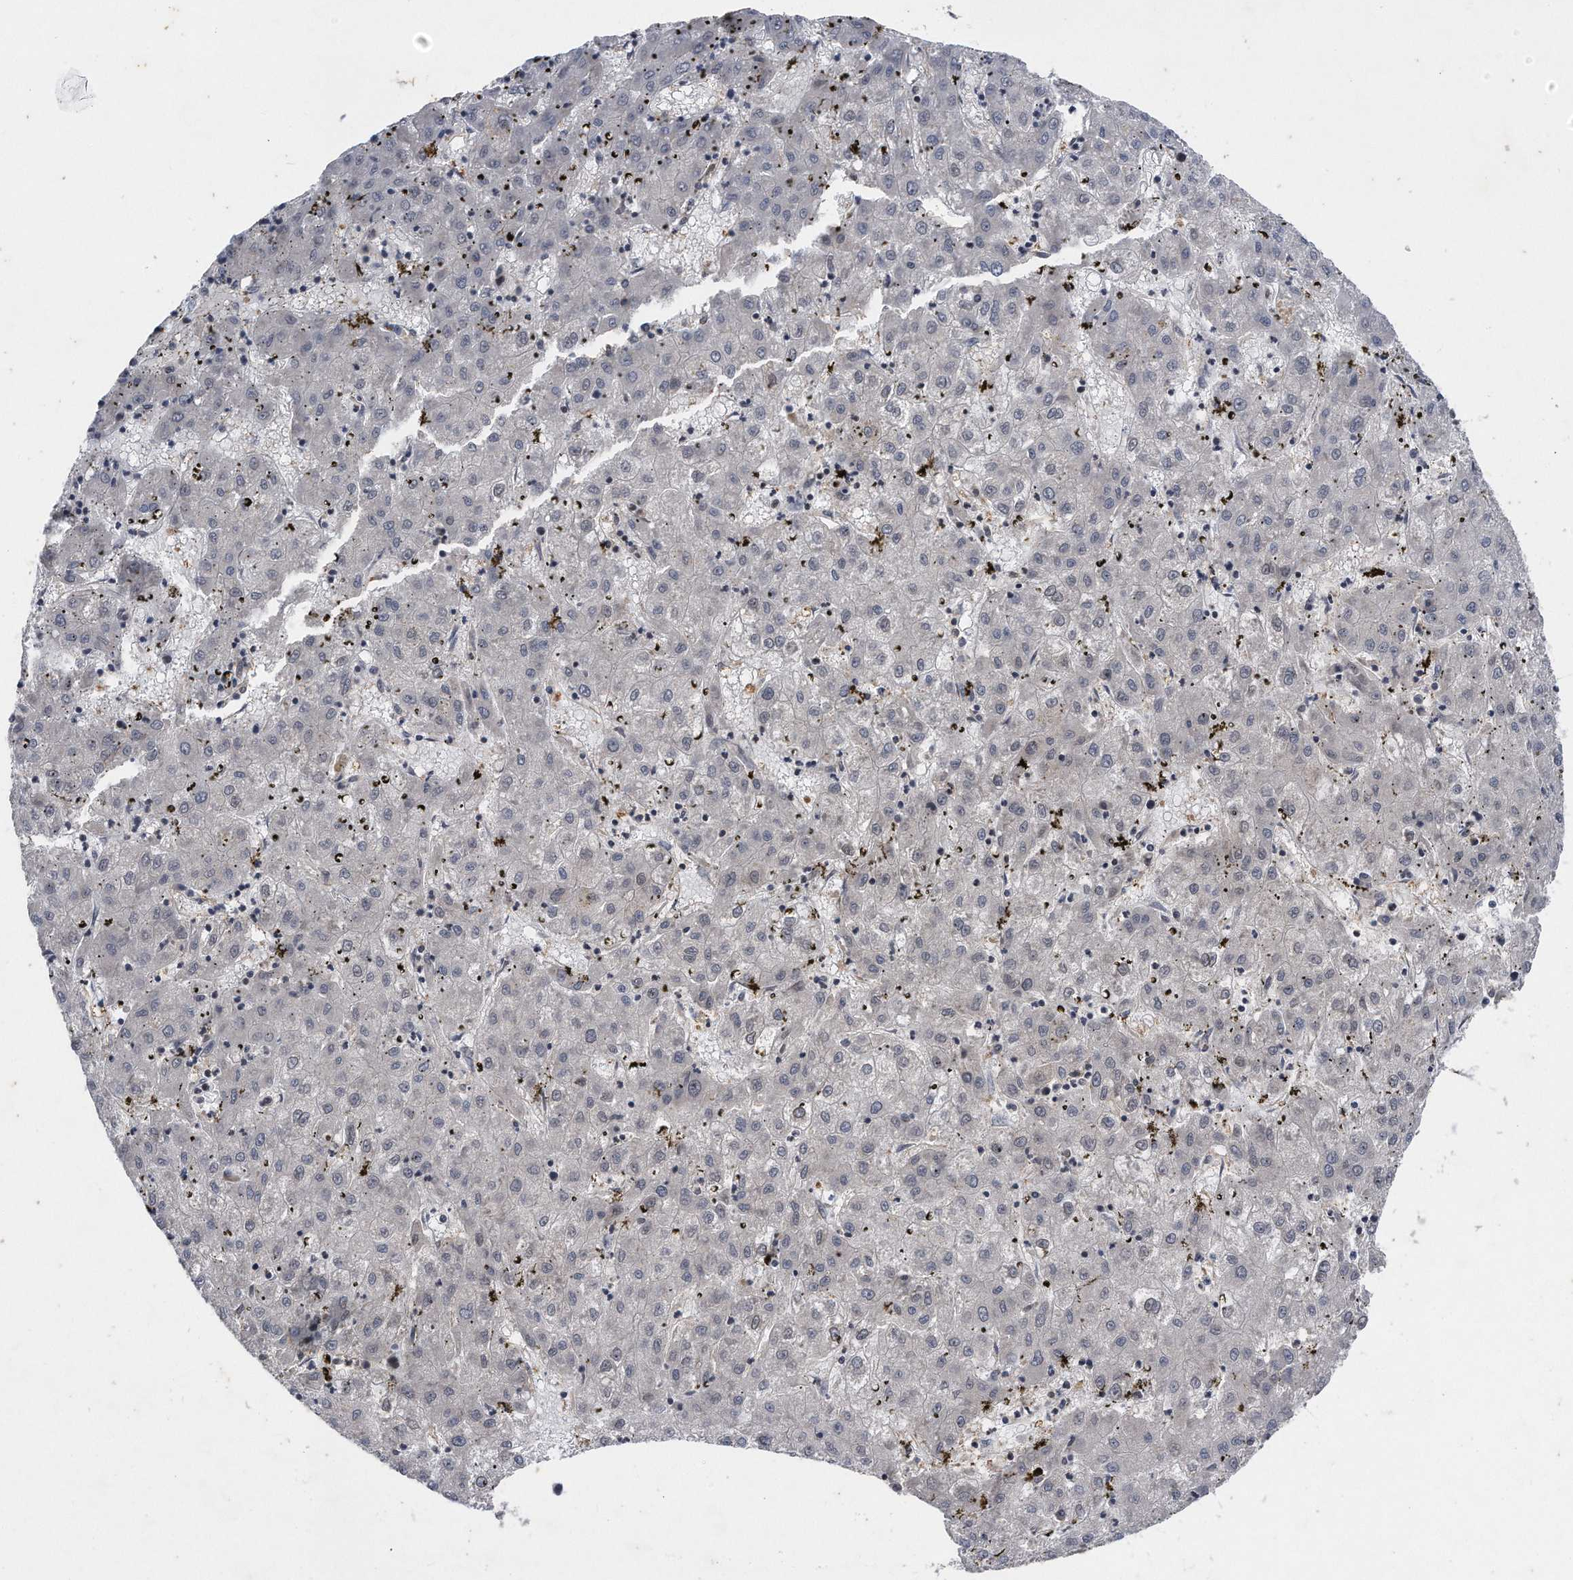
{"staining": {"intensity": "negative", "quantity": "none", "location": "none"}, "tissue": "liver cancer", "cell_type": "Tumor cells", "image_type": "cancer", "snomed": [{"axis": "morphology", "description": "Carcinoma, Hepatocellular, NOS"}, {"axis": "topography", "description": "Liver"}], "caption": "Human hepatocellular carcinoma (liver) stained for a protein using immunohistochemistry shows no expression in tumor cells.", "gene": "VIRMA", "patient": {"sex": "male", "age": 72}}